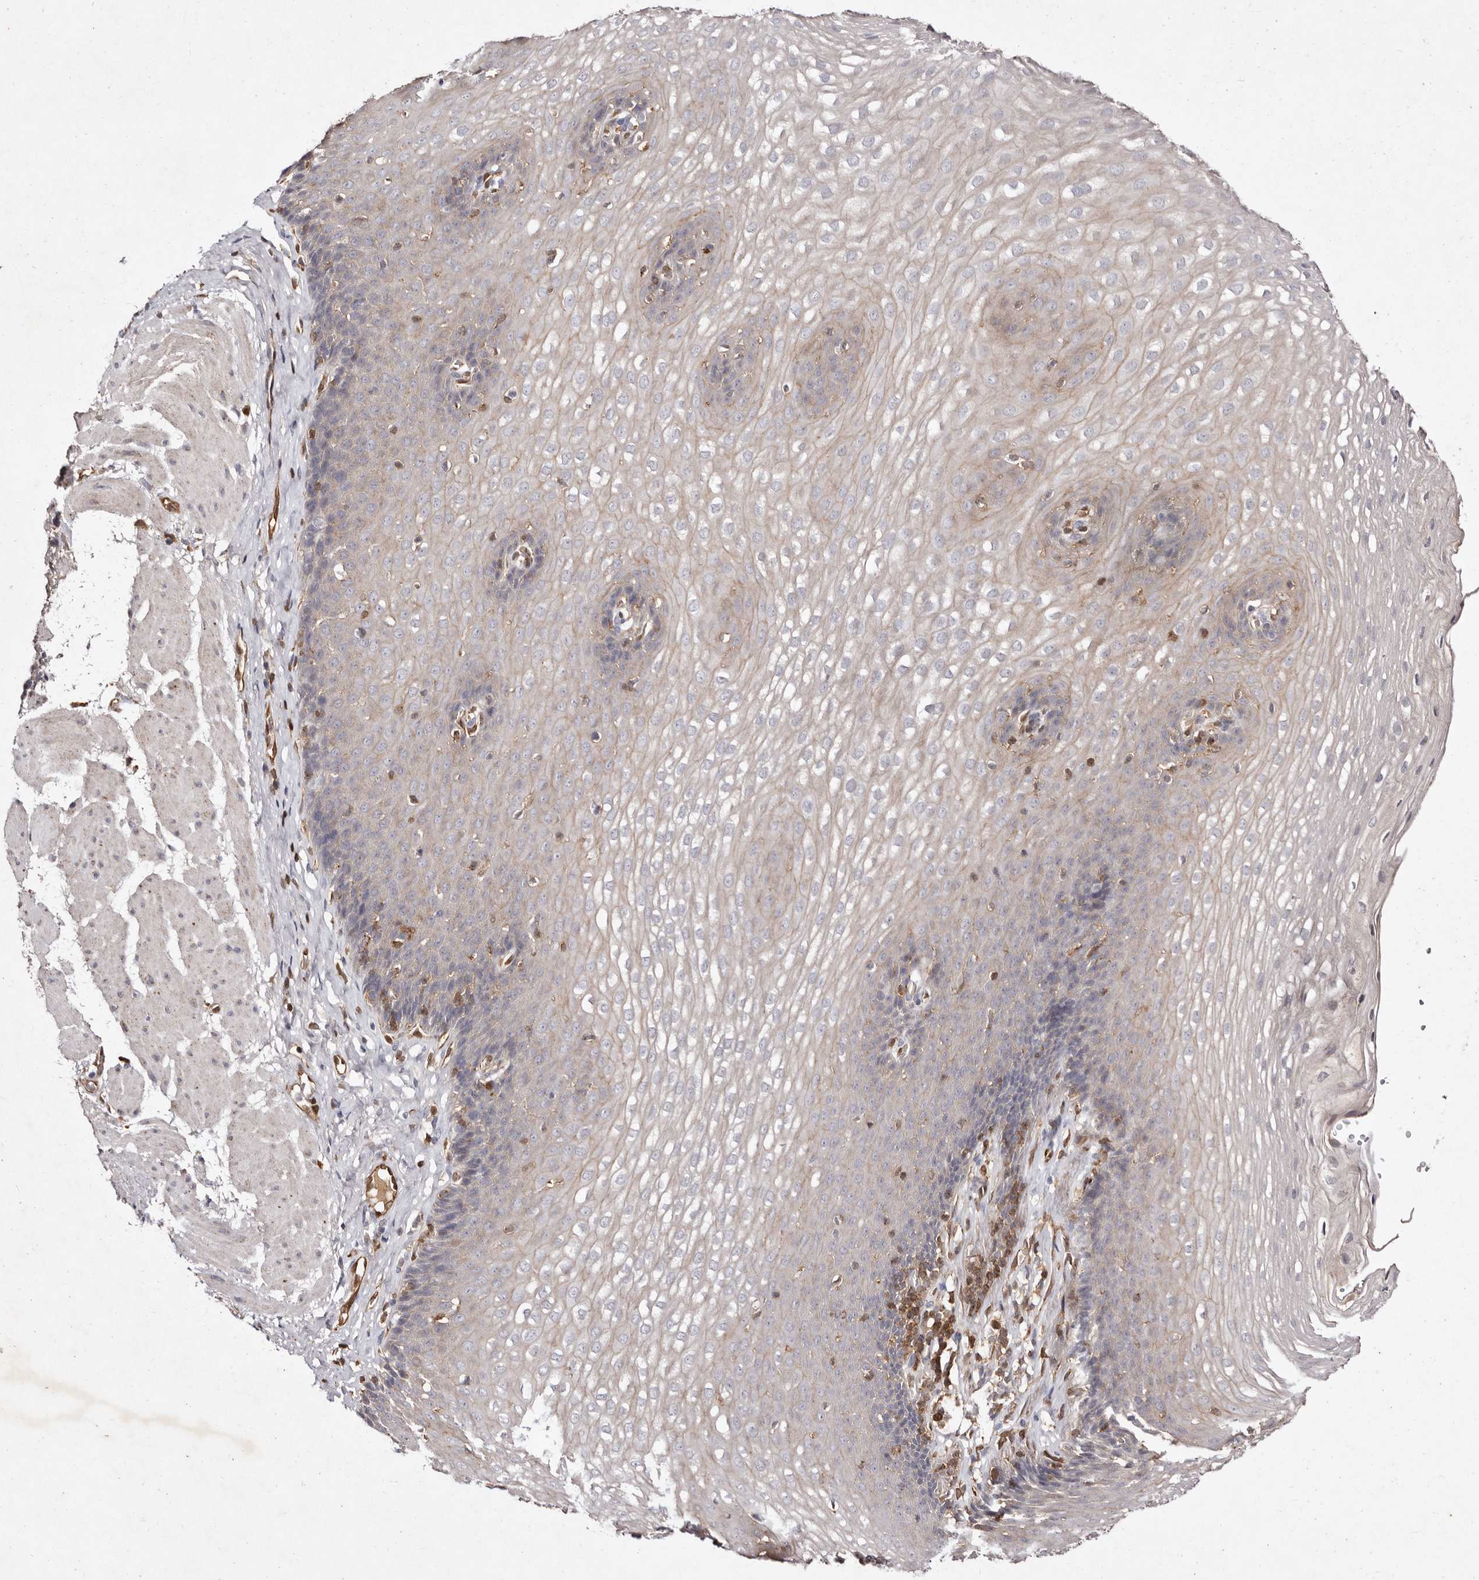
{"staining": {"intensity": "weak", "quantity": "<25%", "location": "cytoplasmic/membranous"}, "tissue": "esophagus", "cell_type": "Squamous epithelial cells", "image_type": "normal", "snomed": [{"axis": "morphology", "description": "Normal tissue, NOS"}, {"axis": "topography", "description": "Esophagus"}], "caption": "Protein analysis of unremarkable esophagus reveals no significant staining in squamous epithelial cells.", "gene": "GIMAP4", "patient": {"sex": "female", "age": 66}}